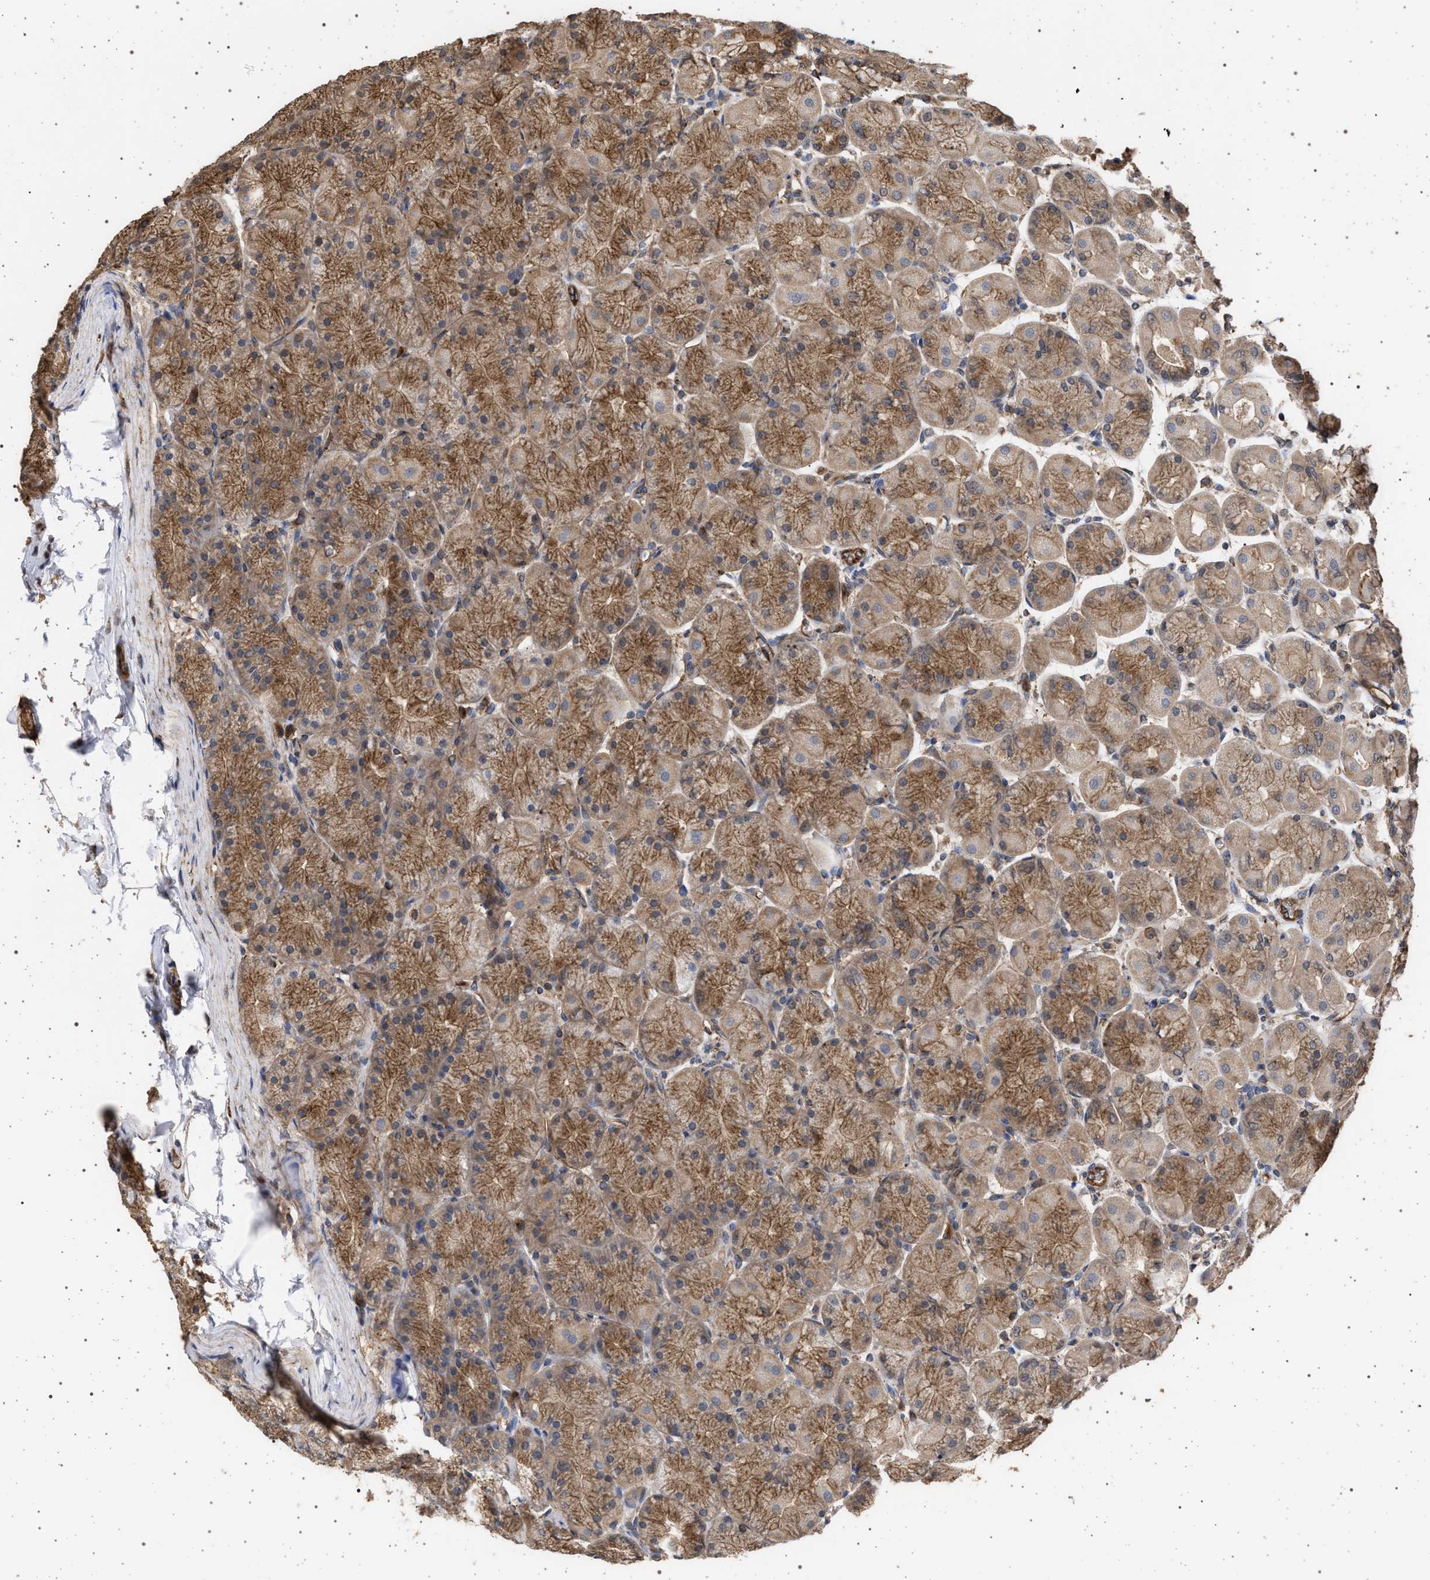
{"staining": {"intensity": "moderate", "quantity": ">75%", "location": "cytoplasmic/membranous"}, "tissue": "stomach", "cell_type": "Glandular cells", "image_type": "normal", "snomed": [{"axis": "morphology", "description": "Normal tissue, NOS"}, {"axis": "topography", "description": "Stomach, upper"}], "caption": "Glandular cells demonstrate moderate cytoplasmic/membranous staining in about >75% of cells in normal stomach.", "gene": "IFT20", "patient": {"sex": "female", "age": 56}}